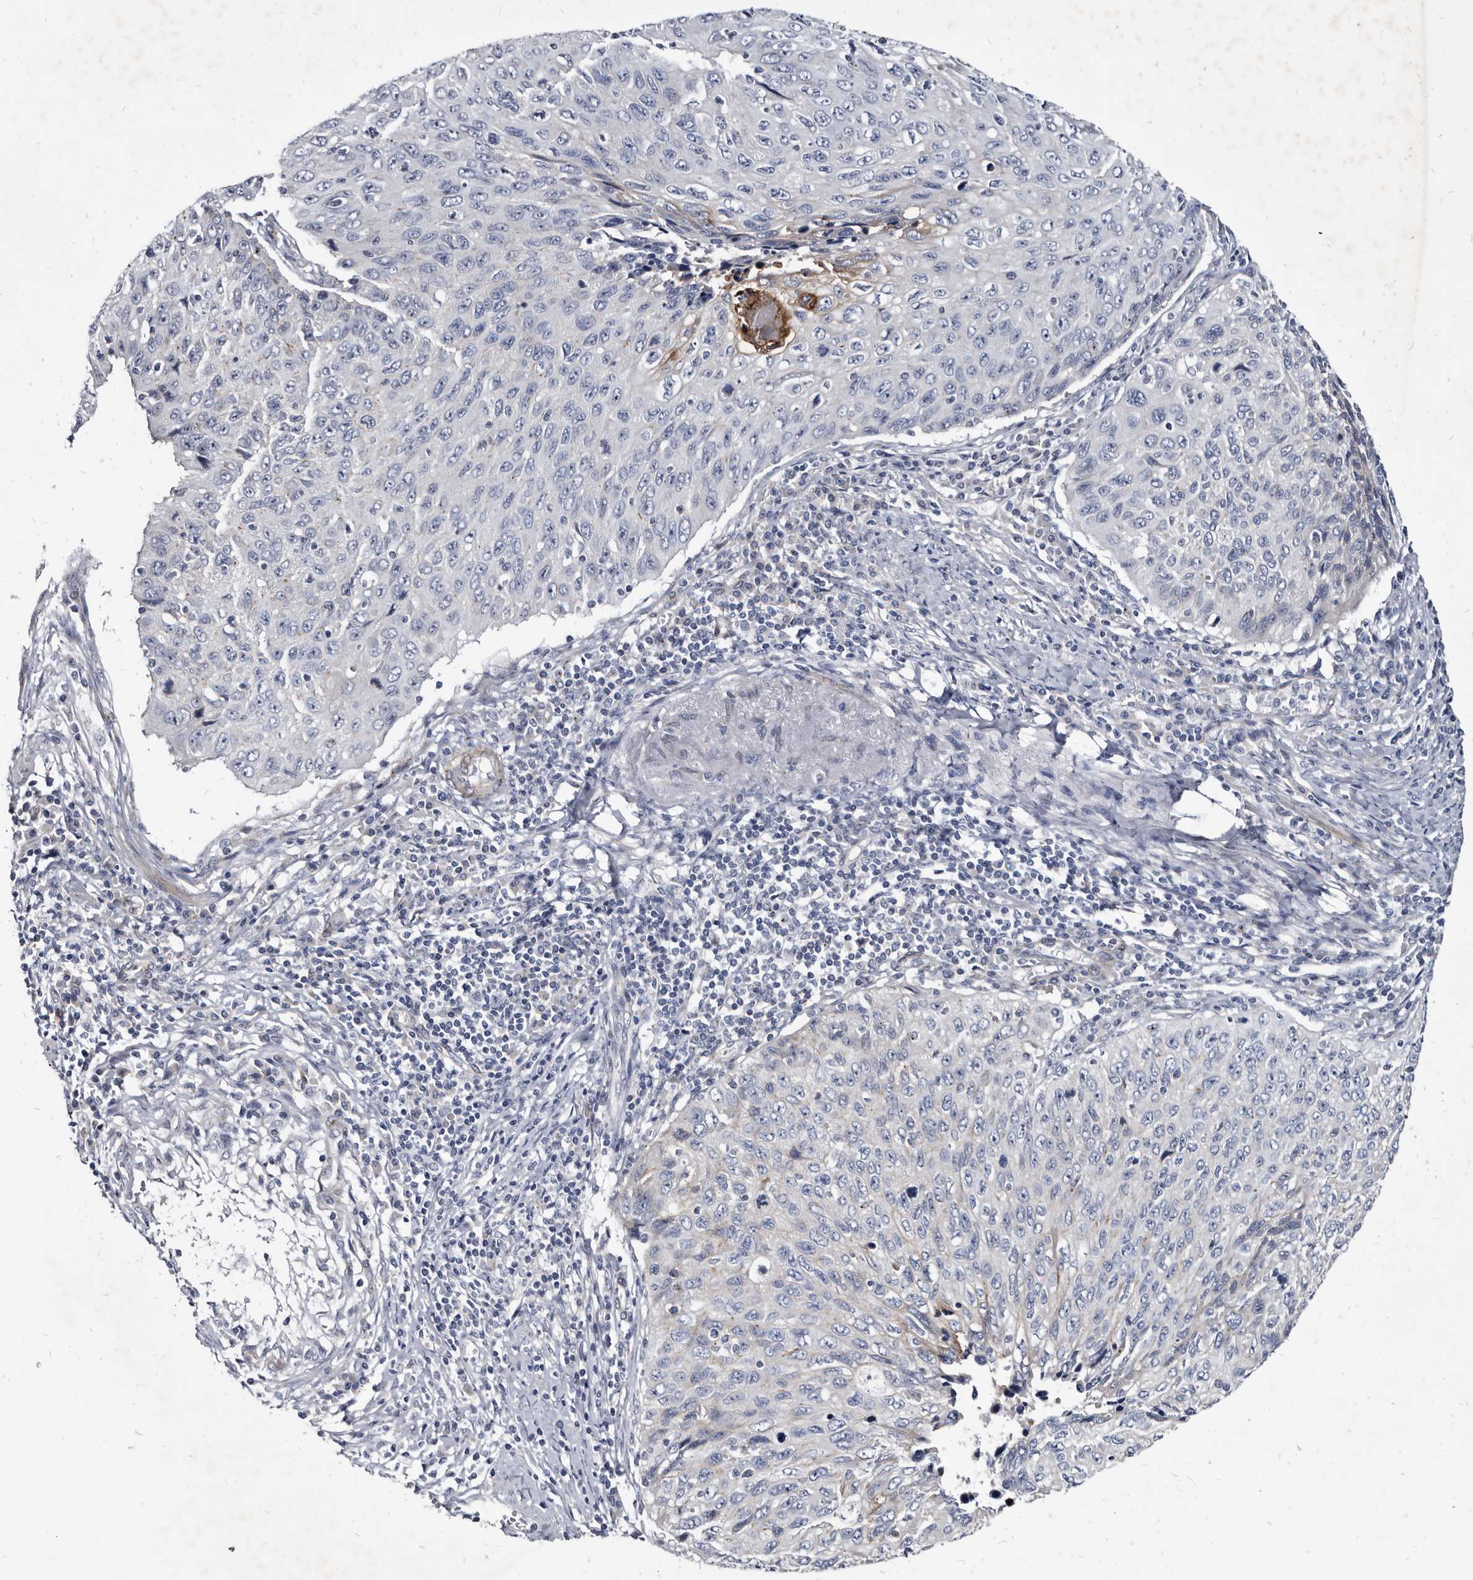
{"staining": {"intensity": "negative", "quantity": "none", "location": "none"}, "tissue": "cervical cancer", "cell_type": "Tumor cells", "image_type": "cancer", "snomed": [{"axis": "morphology", "description": "Squamous cell carcinoma, NOS"}, {"axis": "topography", "description": "Cervix"}], "caption": "Immunohistochemistry micrograph of neoplastic tissue: human cervical cancer (squamous cell carcinoma) stained with DAB shows no significant protein positivity in tumor cells.", "gene": "PRSS8", "patient": {"sex": "female", "age": 53}}